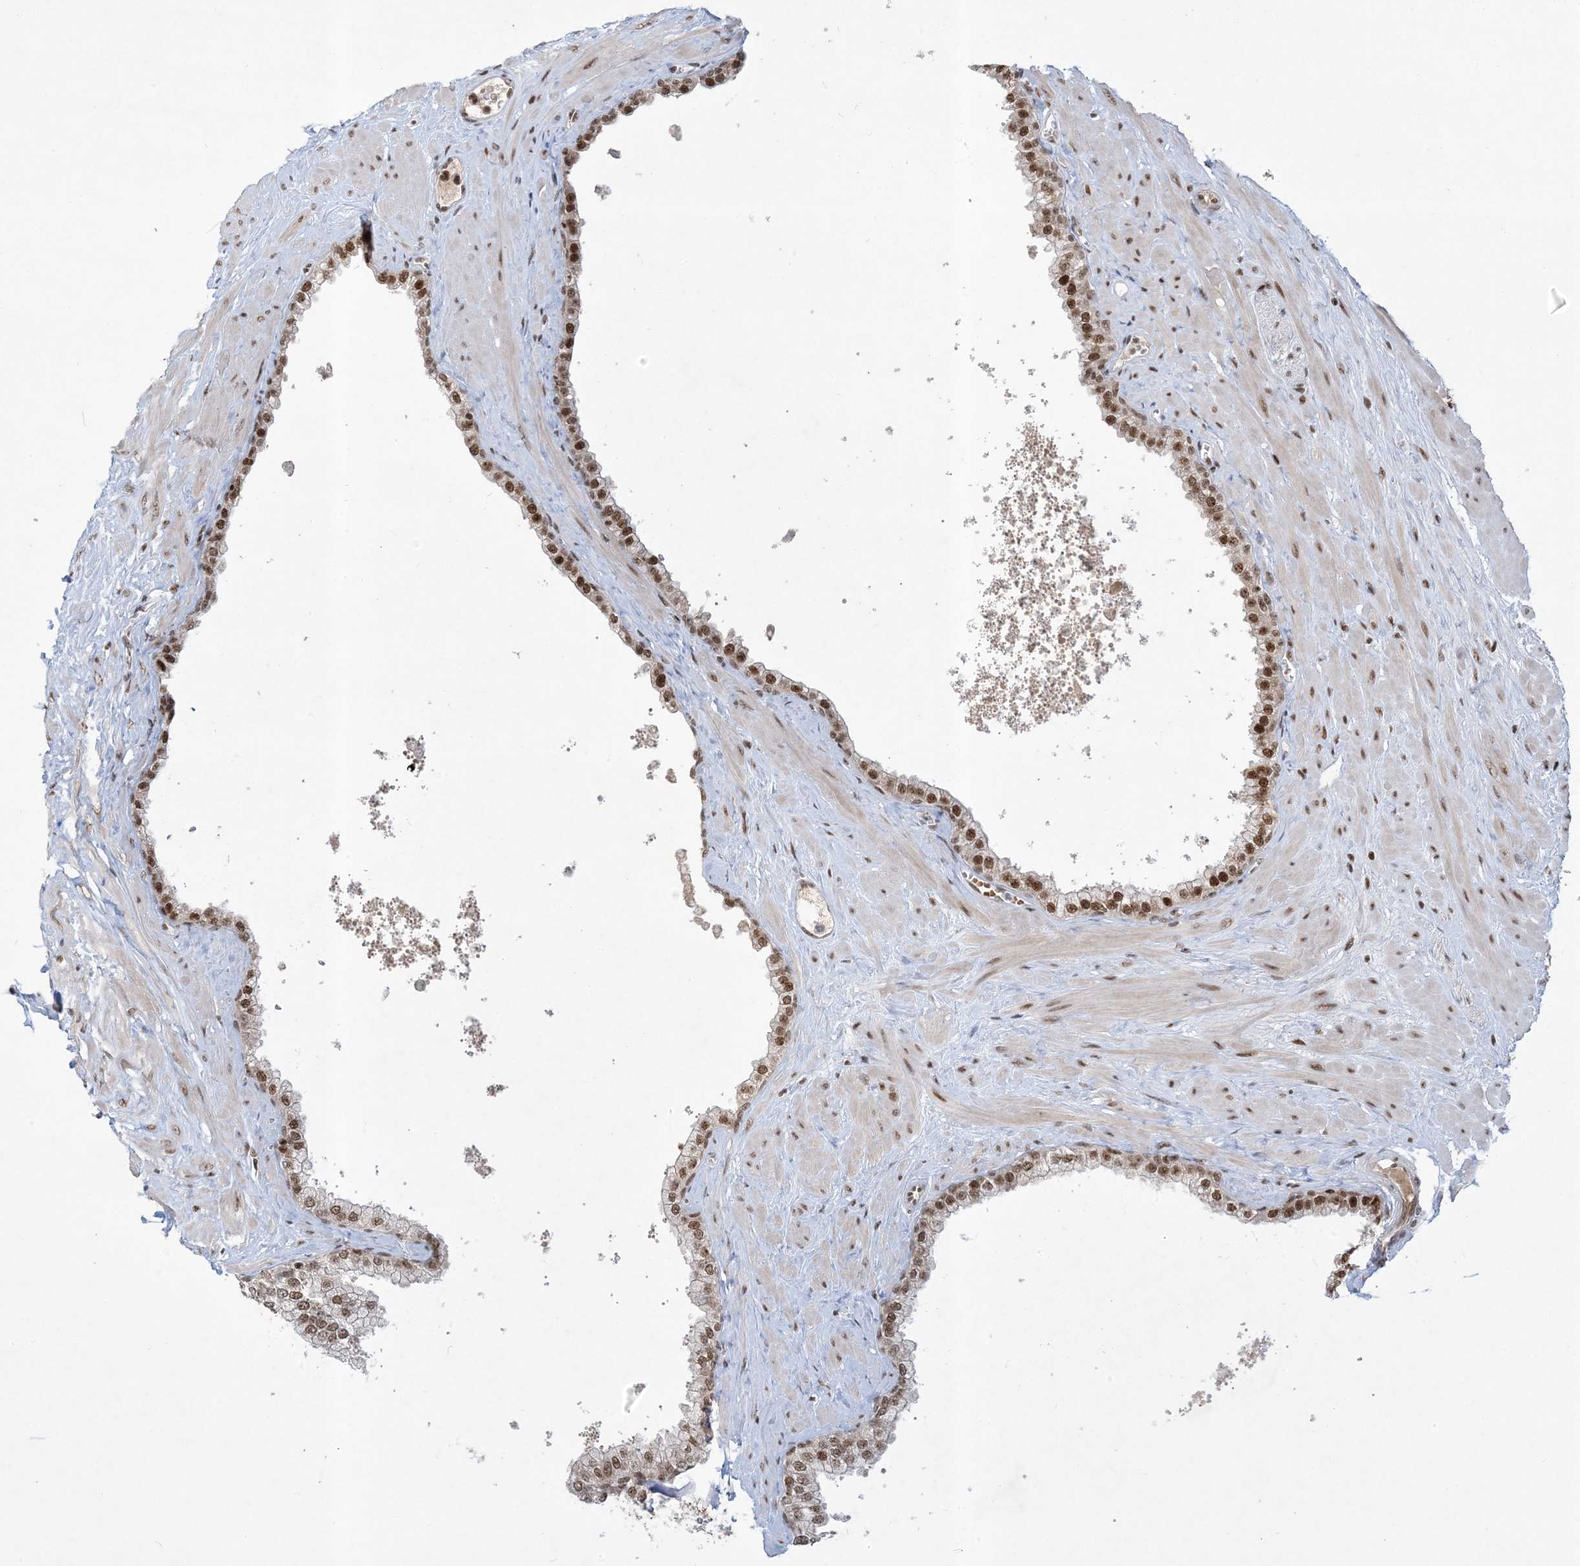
{"staining": {"intensity": "moderate", "quantity": ">75%", "location": "nuclear"}, "tissue": "prostate", "cell_type": "Glandular cells", "image_type": "normal", "snomed": [{"axis": "morphology", "description": "Normal tissue, NOS"}, {"axis": "morphology", "description": "Urothelial carcinoma, Low grade"}, {"axis": "topography", "description": "Urinary bladder"}, {"axis": "topography", "description": "Prostate"}], "caption": "The micrograph exhibits immunohistochemical staining of normal prostate. There is moderate nuclear staining is seen in about >75% of glandular cells.", "gene": "PPIL2", "patient": {"sex": "male", "age": 60}}